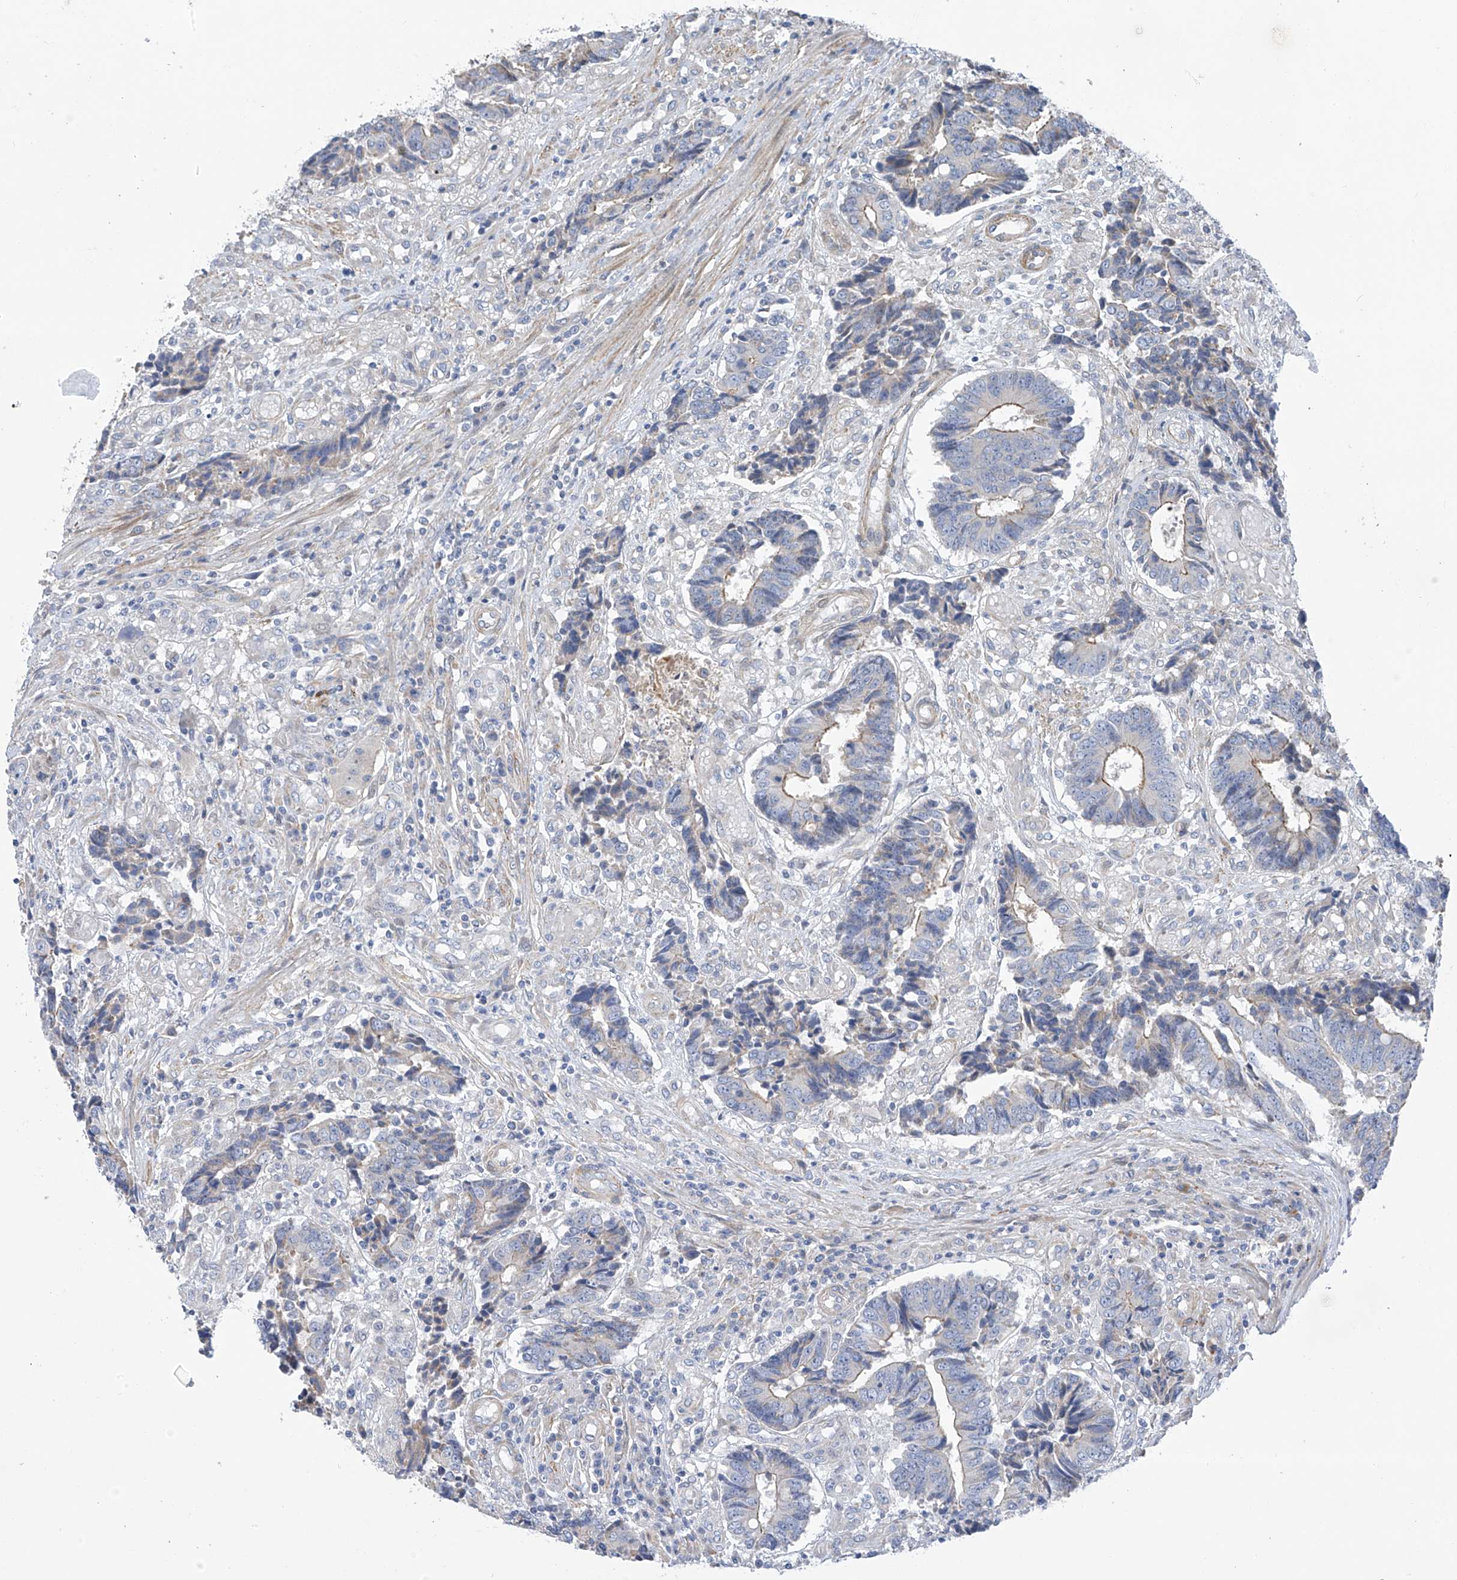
{"staining": {"intensity": "moderate", "quantity": "<25%", "location": "cytoplasmic/membranous"}, "tissue": "colorectal cancer", "cell_type": "Tumor cells", "image_type": "cancer", "snomed": [{"axis": "morphology", "description": "Adenocarcinoma, NOS"}, {"axis": "topography", "description": "Rectum"}], "caption": "The photomicrograph demonstrates staining of colorectal cancer, revealing moderate cytoplasmic/membranous protein staining (brown color) within tumor cells. Ihc stains the protein of interest in brown and the nuclei are stained blue.", "gene": "ZNF641", "patient": {"sex": "male", "age": 84}}